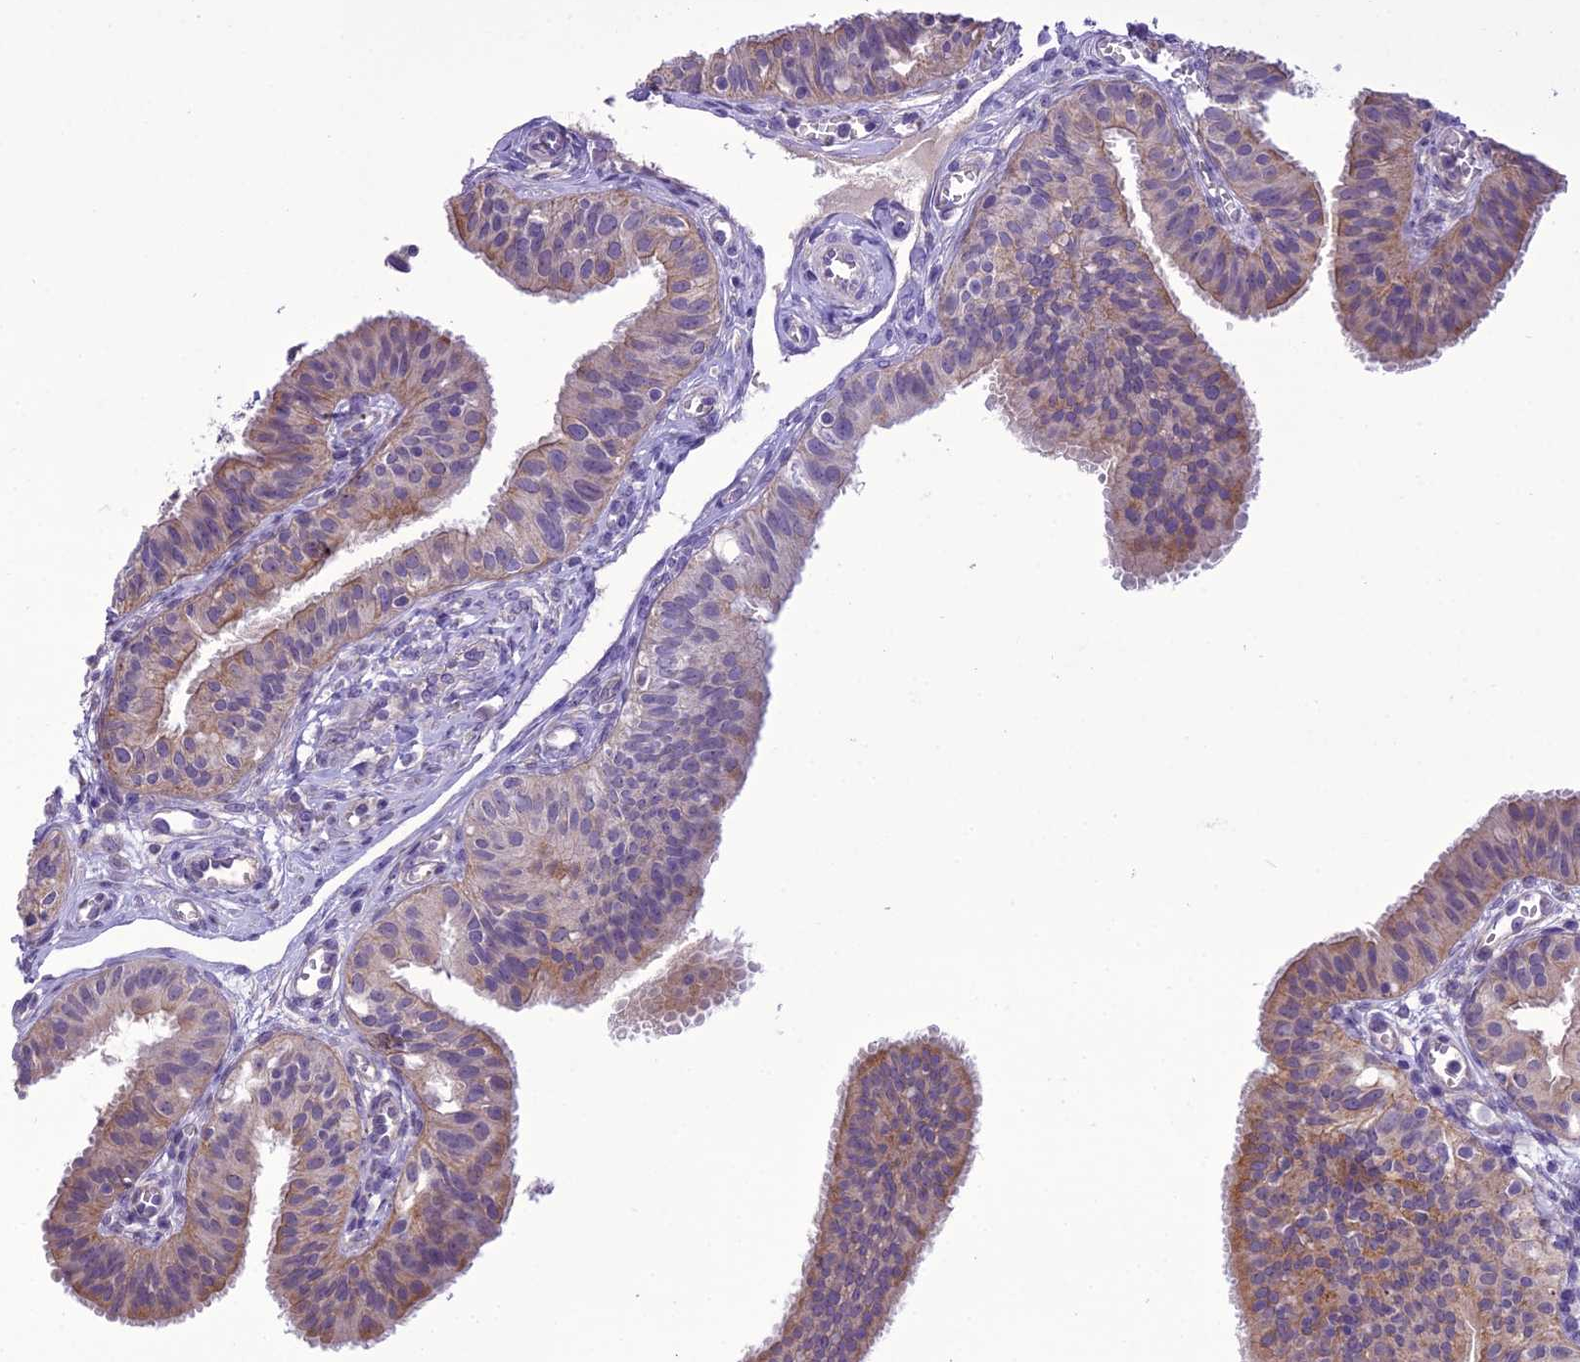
{"staining": {"intensity": "moderate", "quantity": "<25%", "location": "cytoplasmic/membranous"}, "tissue": "fallopian tube", "cell_type": "Glandular cells", "image_type": "normal", "snomed": [{"axis": "morphology", "description": "Normal tissue, NOS"}, {"axis": "topography", "description": "Fallopian tube"}, {"axis": "topography", "description": "Ovary"}], "caption": "Fallopian tube stained with immunohistochemistry (IHC) demonstrates moderate cytoplasmic/membranous positivity in about <25% of glandular cells.", "gene": "SCRT1", "patient": {"sex": "female", "age": 42}}